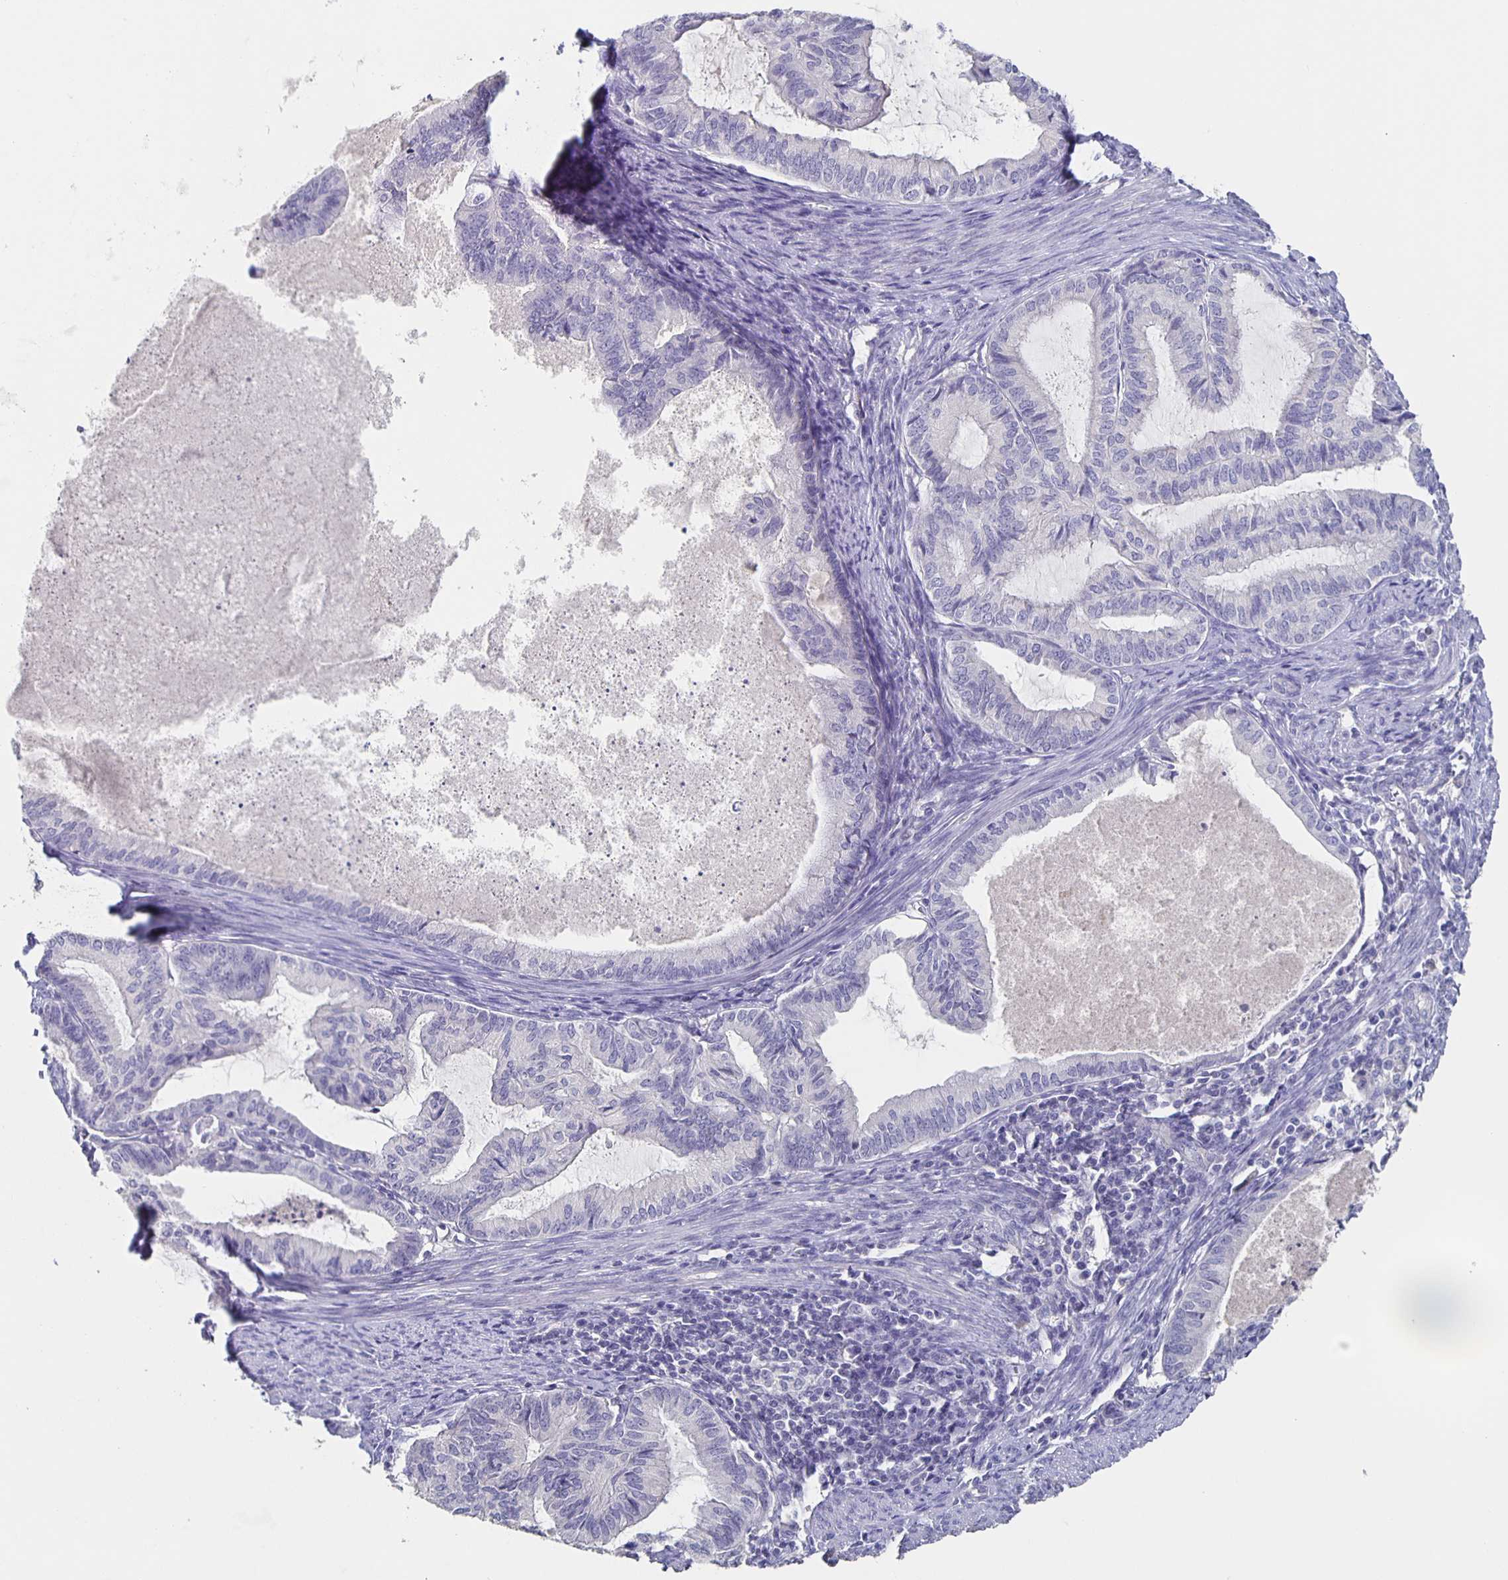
{"staining": {"intensity": "negative", "quantity": "none", "location": "none"}, "tissue": "endometrial cancer", "cell_type": "Tumor cells", "image_type": "cancer", "snomed": [{"axis": "morphology", "description": "Adenocarcinoma, NOS"}, {"axis": "topography", "description": "Endometrium"}], "caption": "High power microscopy histopathology image of an IHC micrograph of endometrial cancer, revealing no significant expression in tumor cells.", "gene": "CACNA2D2", "patient": {"sex": "female", "age": 86}}